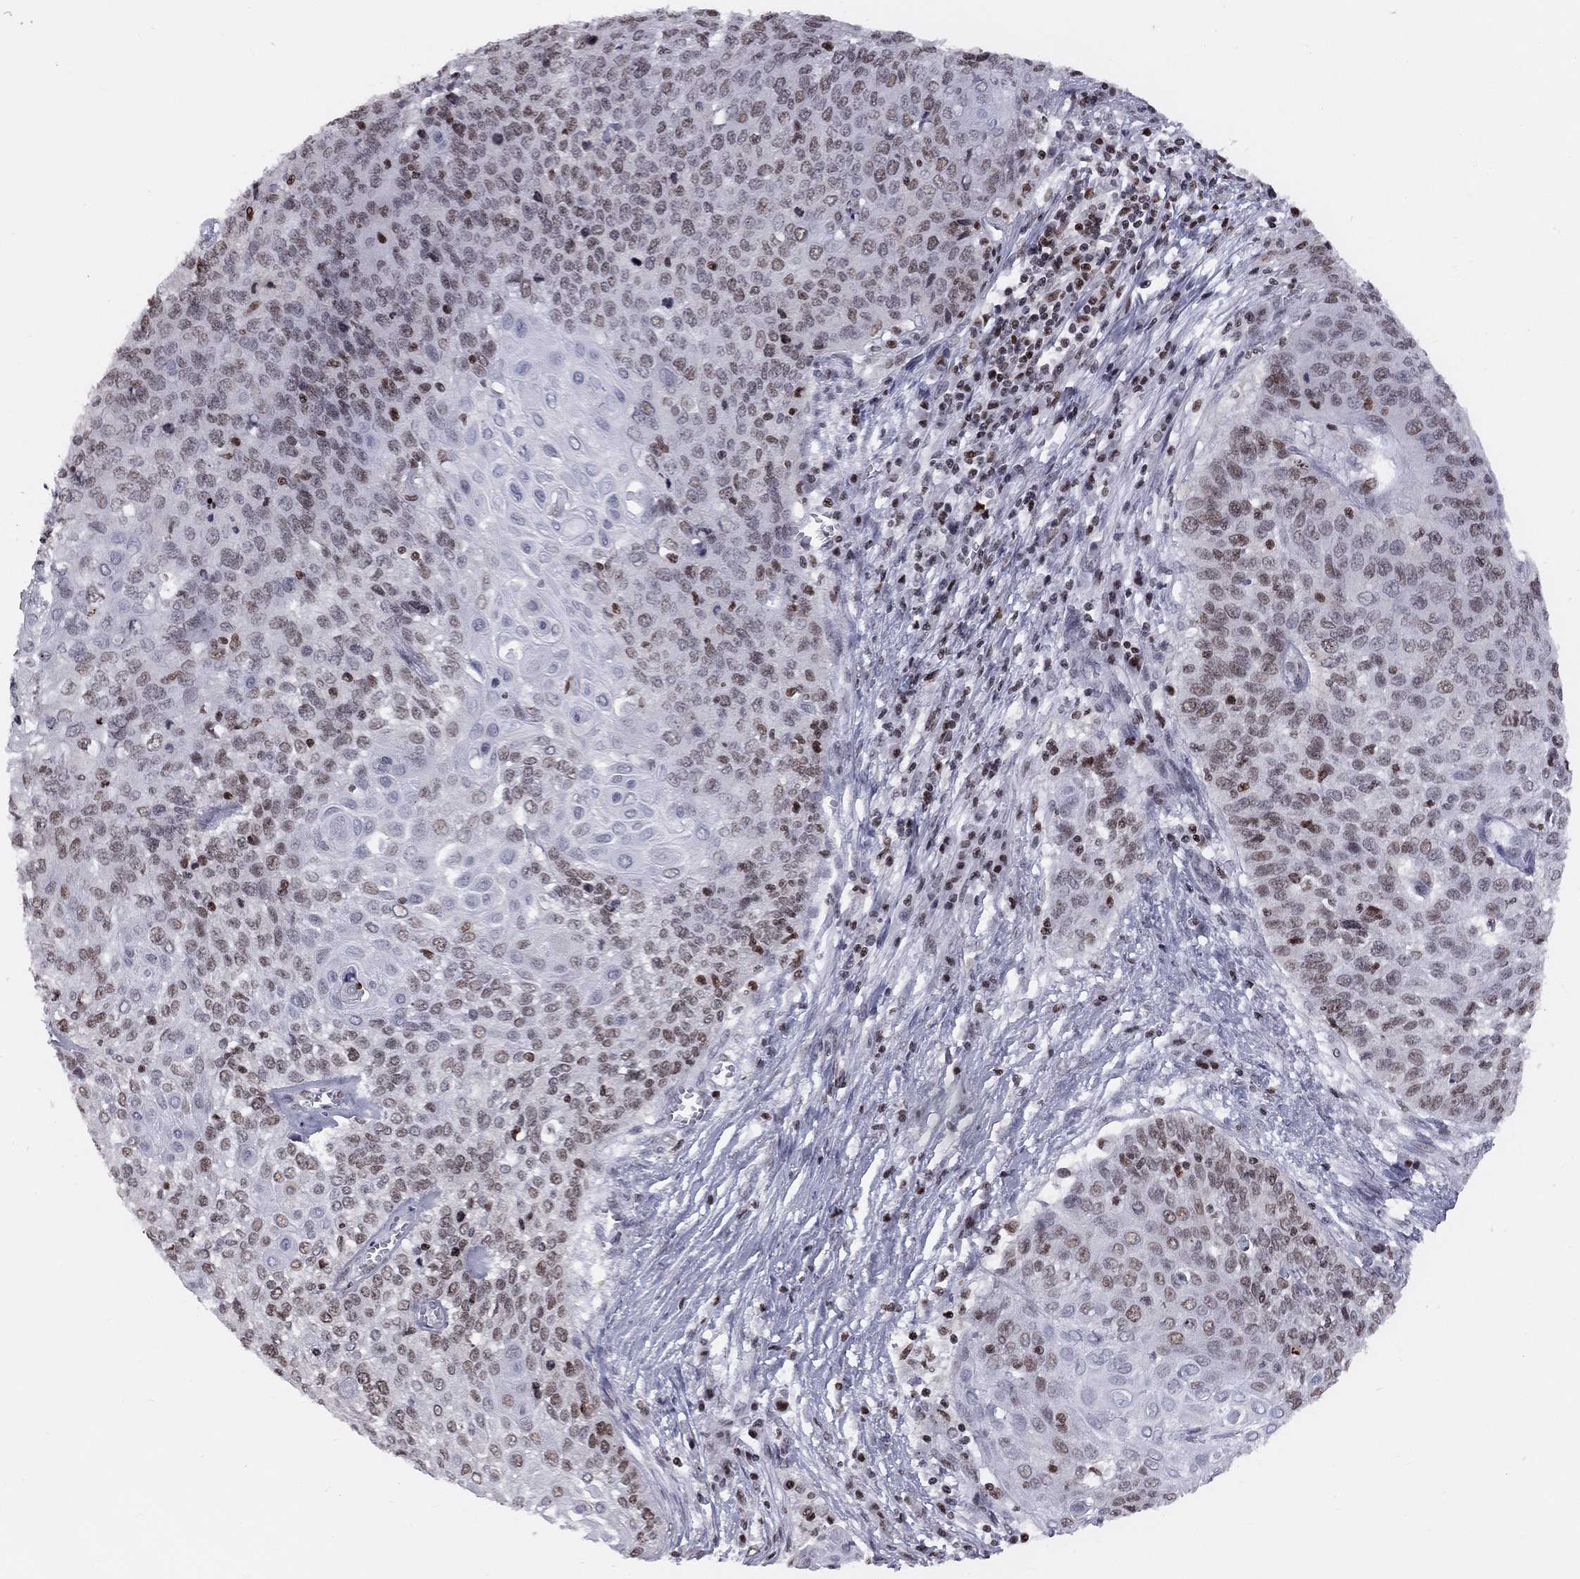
{"staining": {"intensity": "moderate", "quantity": "25%-75%", "location": "nuclear"}, "tissue": "cervical cancer", "cell_type": "Tumor cells", "image_type": "cancer", "snomed": [{"axis": "morphology", "description": "Squamous cell carcinoma, NOS"}, {"axis": "topography", "description": "Cervix"}], "caption": "There is medium levels of moderate nuclear staining in tumor cells of cervical cancer, as demonstrated by immunohistochemical staining (brown color).", "gene": "RNASEH2C", "patient": {"sex": "female", "age": 39}}